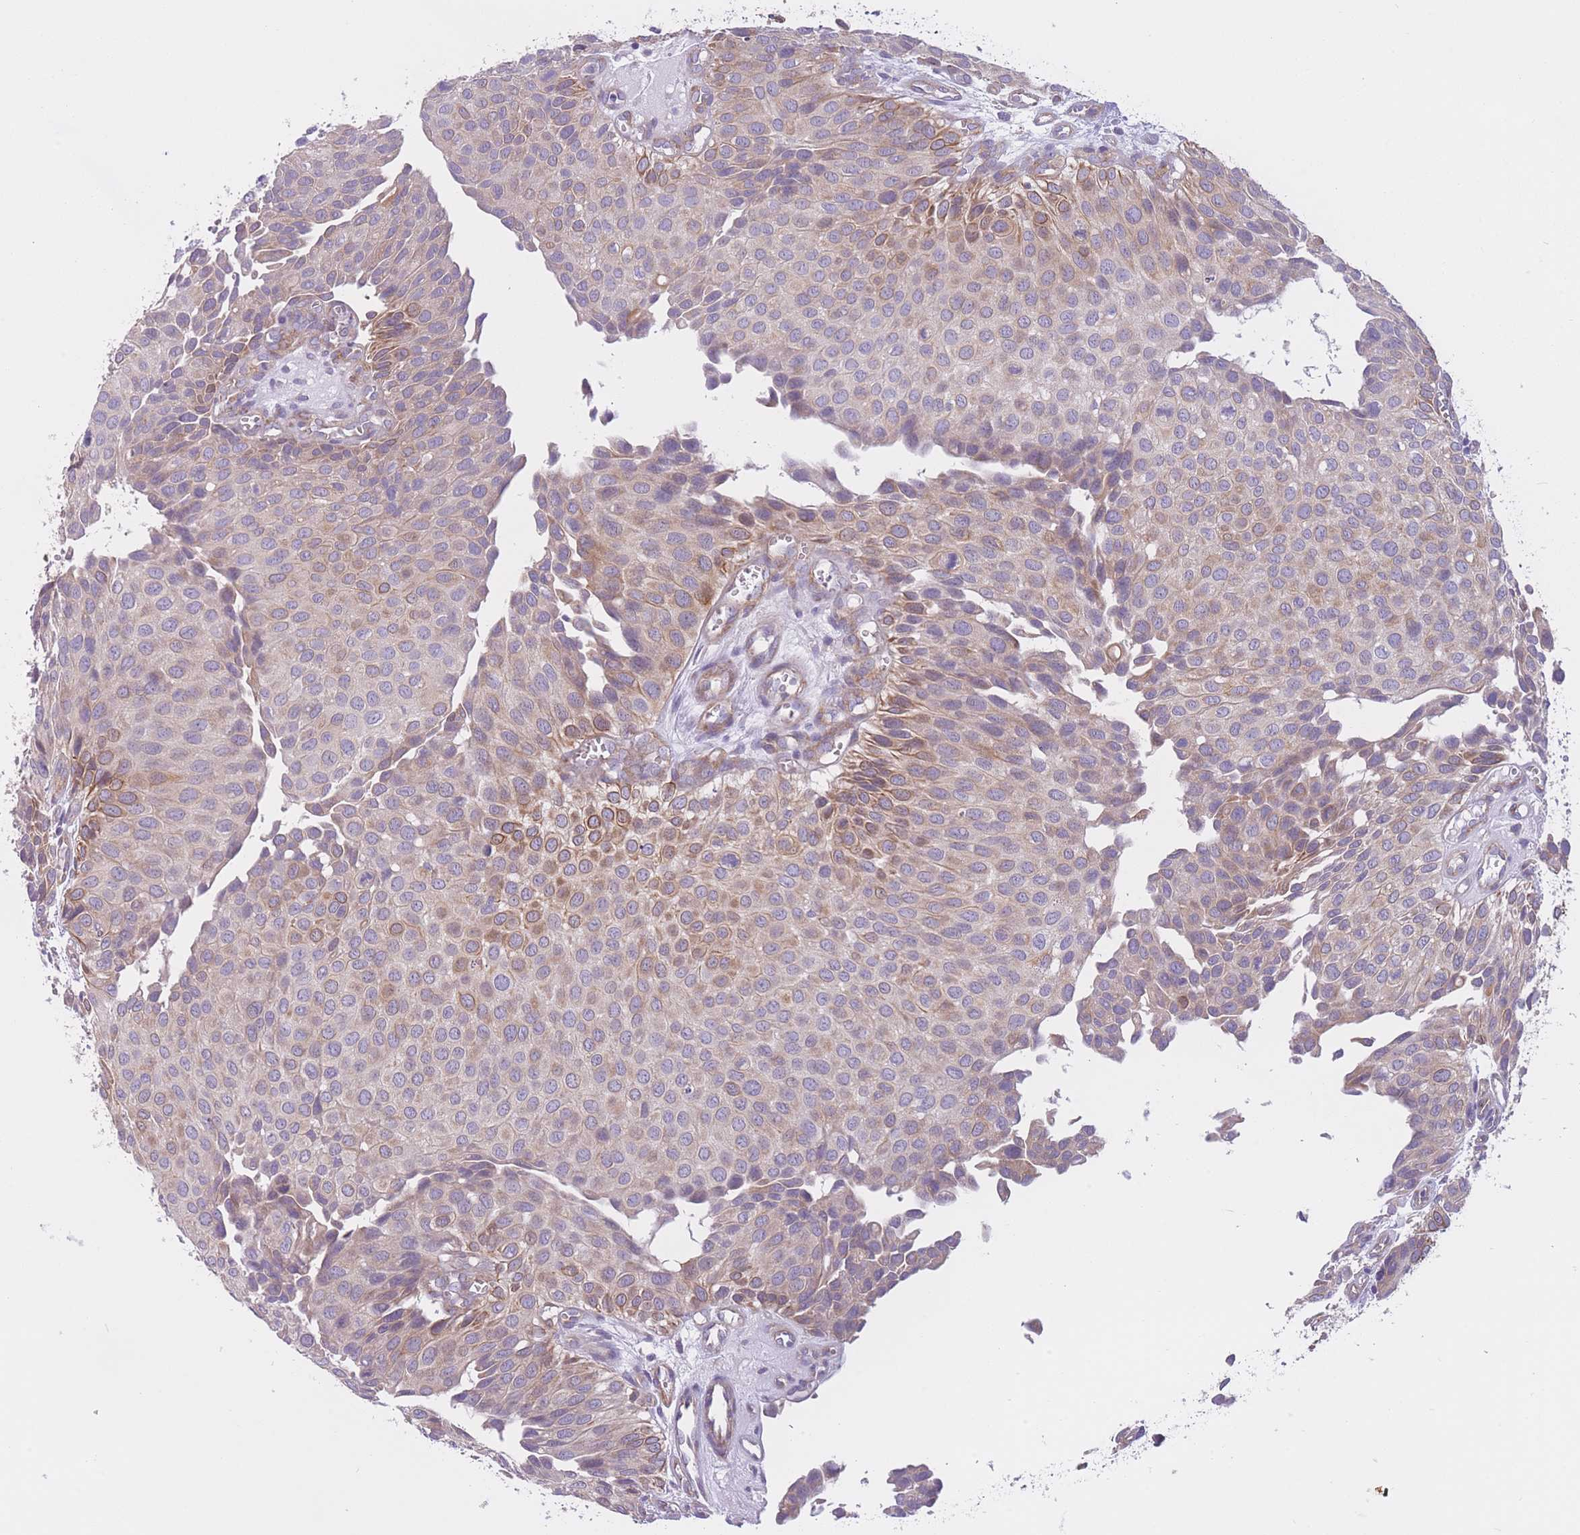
{"staining": {"intensity": "moderate", "quantity": "<25%", "location": "cytoplasmic/membranous"}, "tissue": "urothelial cancer", "cell_type": "Tumor cells", "image_type": "cancer", "snomed": [{"axis": "morphology", "description": "Urothelial carcinoma, Low grade"}, {"axis": "topography", "description": "Urinary bladder"}], "caption": "Protein expression analysis of human urothelial cancer reveals moderate cytoplasmic/membranous expression in about <25% of tumor cells. Immunohistochemistry stains the protein in brown and the nuclei are stained blue.", "gene": "SERPINB3", "patient": {"sex": "male", "age": 88}}